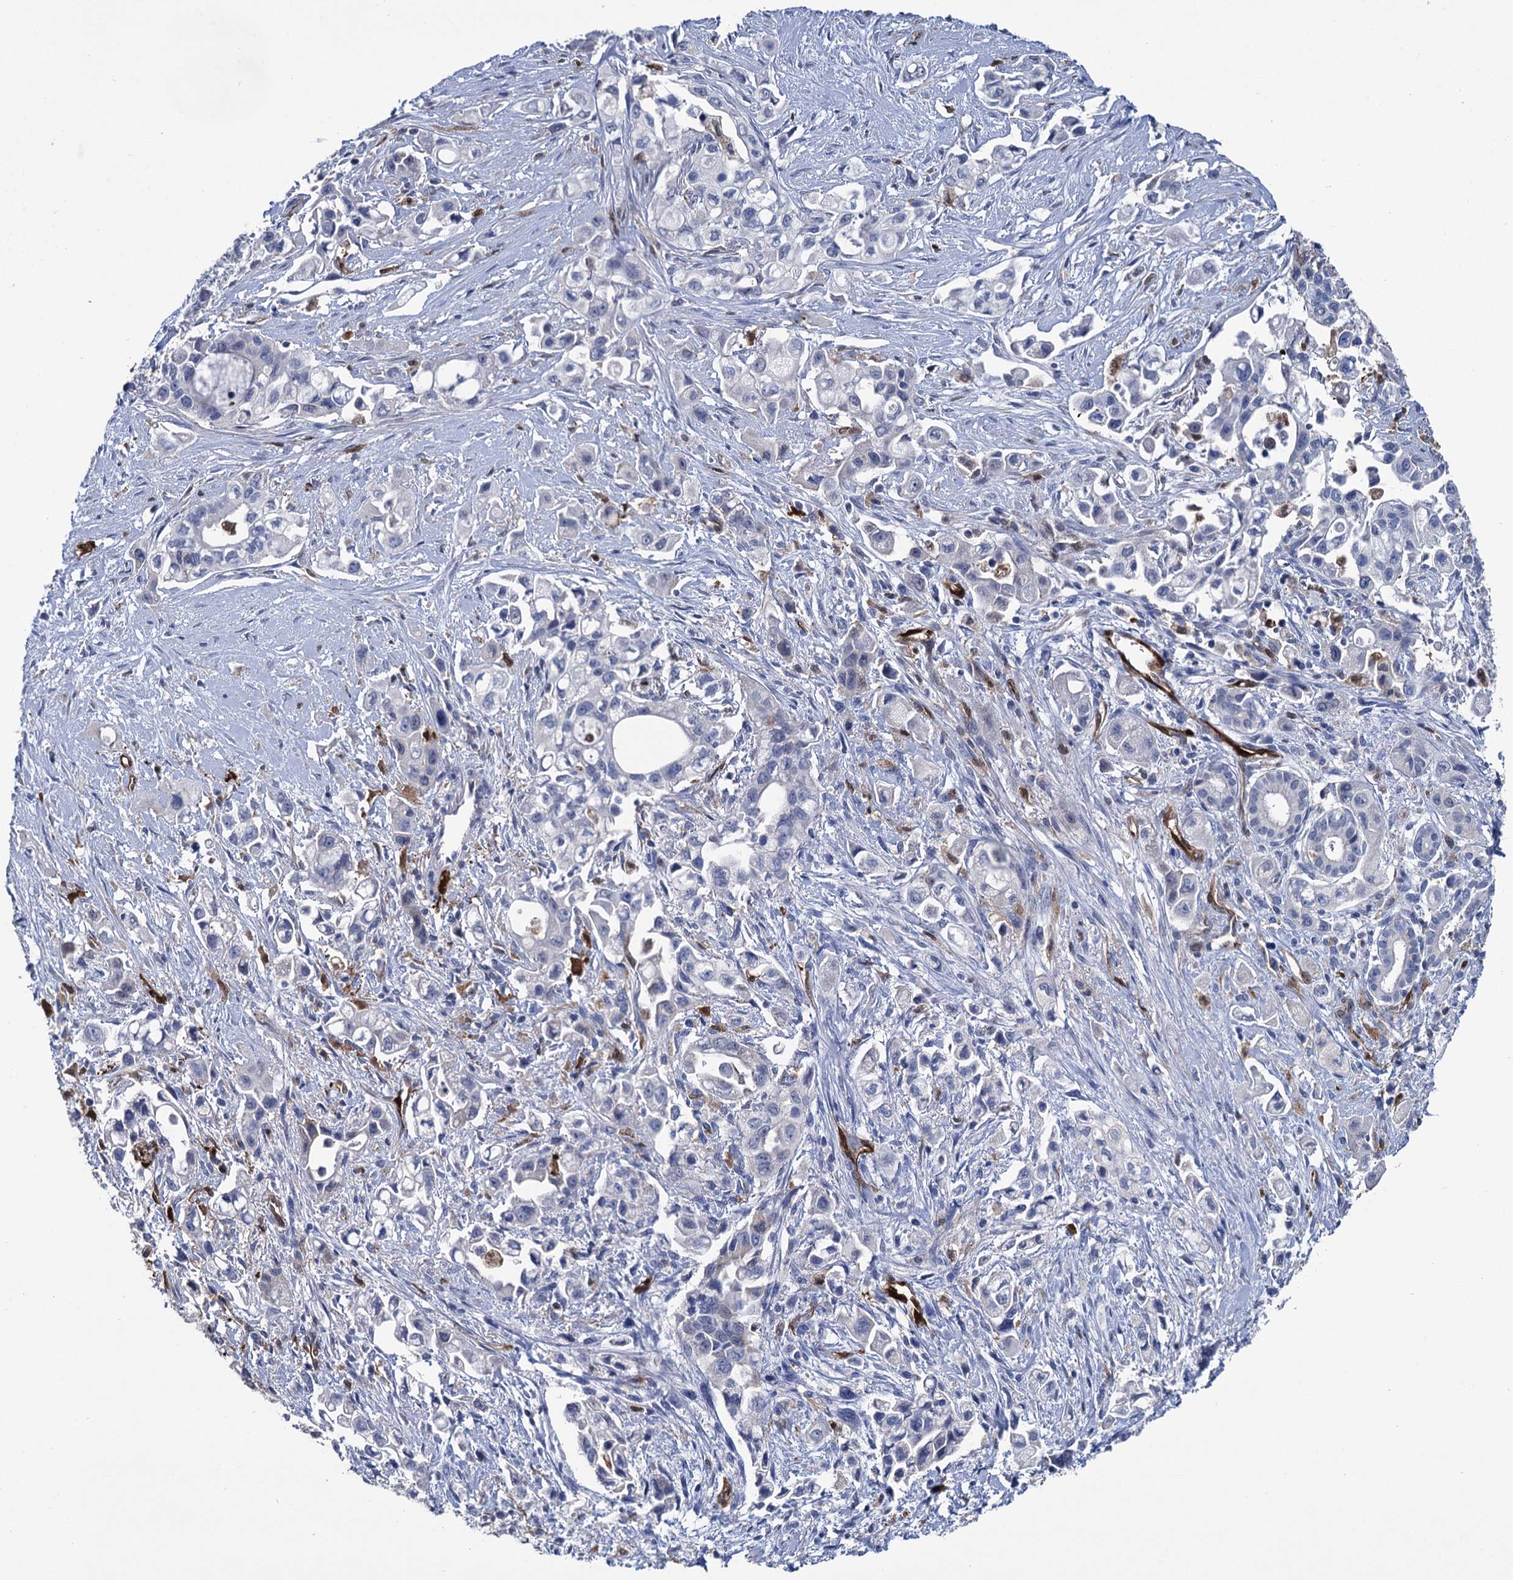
{"staining": {"intensity": "negative", "quantity": "none", "location": "none"}, "tissue": "pancreatic cancer", "cell_type": "Tumor cells", "image_type": "cancer", "snomed": [{"axis": "morphology", "description": "Adenocarcinoma, NOS"}, {"axis": "topography", "description": "Pancreas"}], "caption": "Human pancreatic cancer (adenocarcinoma) stained for a protein using IHC exhibits no staining in tumor cells.", "gene": "FABP5", "patient": {"sex": "female", "age": 66}}